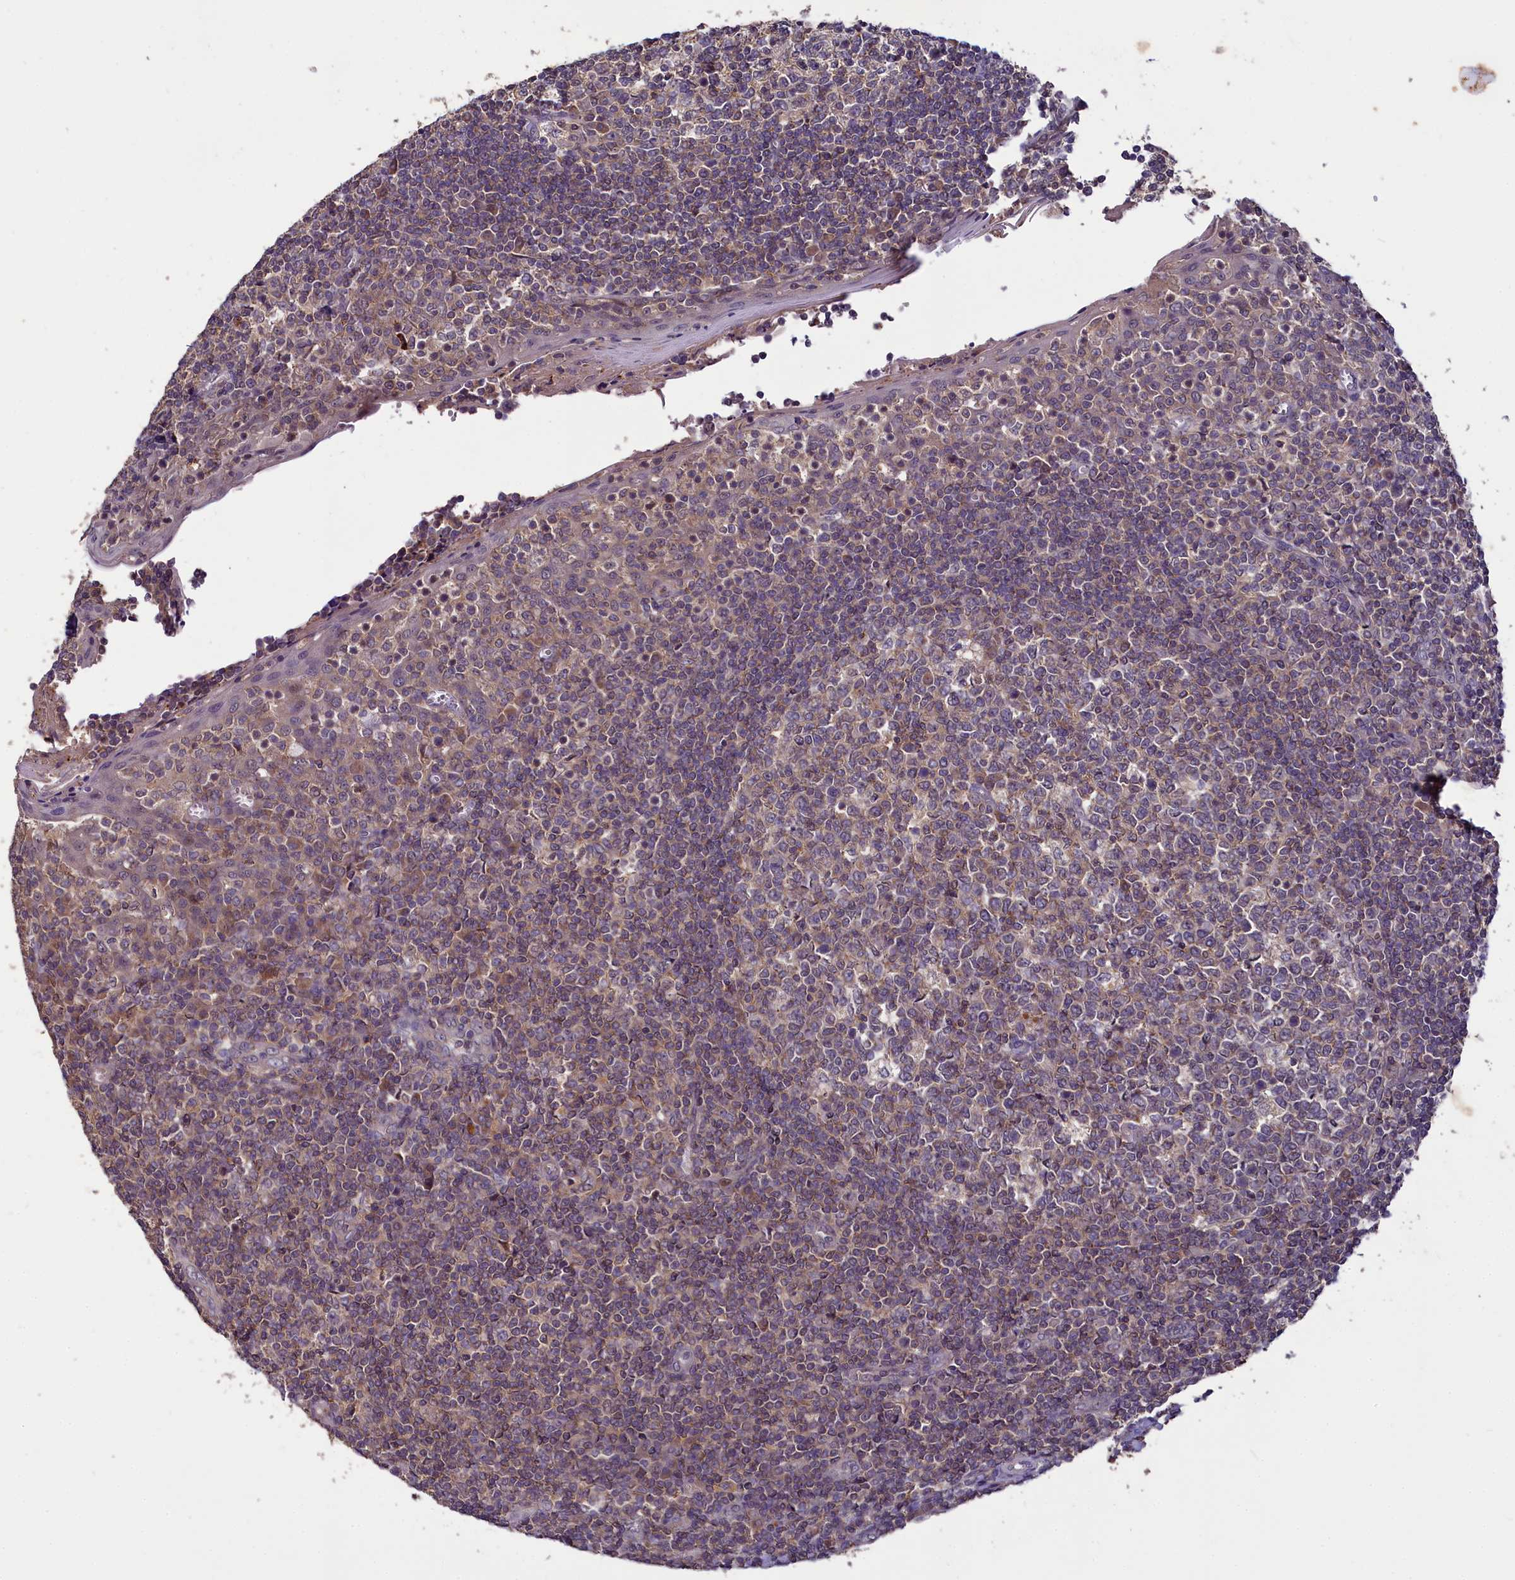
{"staining": {"intensity": "moderate", "quantity": "25%-75%", "location": "cytoplasmic/membranous"}, "tissue": "tonsil", "cell_type": "Germinal center cells", "image_type": "normal", "snomed": [{"axis": "morphology", "description": "Normal tissue, NOS"}, {"axis": "topography", "description": "Tonsil"}], "caption": "Immunohistochemical staining of normal tonsil reveals moderate cytoplasmic/membranous protein positivity in approximately 25%-75% of germinal center cells.", "gene": "TMEM39A", "patient": {"sex": "female", "age": 19}}